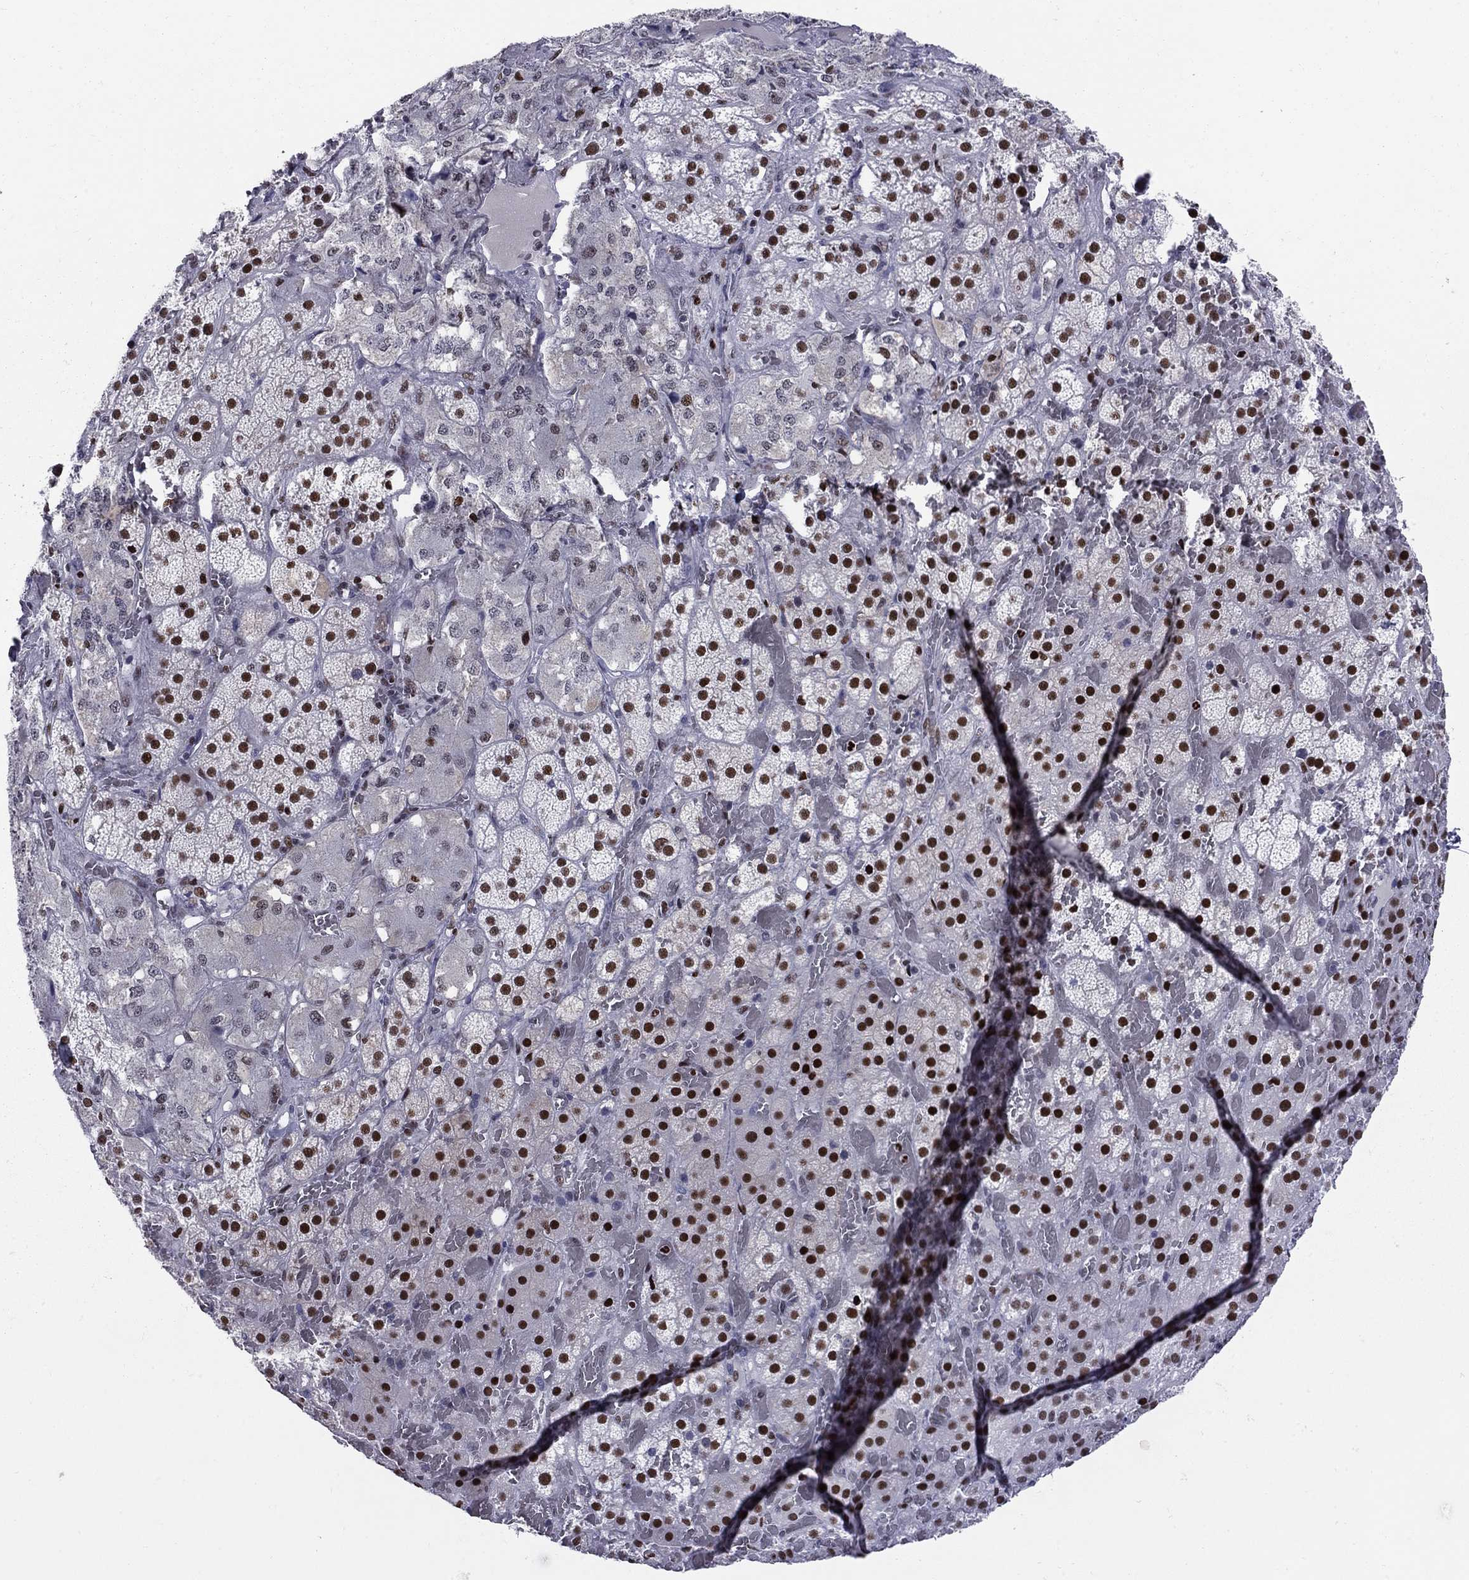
{"staining": {"intensity": "strong", "quantity": ">75%", "location": "nuclear"}, "tissue": "adrenal gland", "cell_type": "Glandular cells", "image_type": "normal", "snomed": [{"axis": "morphology", "description": "Normal tissue, NOS"}, {"axis": "topography", "description": "Adrenal gland"}], "caption": "IHC staining of normal adrenal gland, which shows high levels of strong nuclear expression in about >75% of glandular cells indicating strong nuclear protein expression. The staining was performed using DAB (3,3'-diaminobenzidine) (brown) for protein detection and nuclei were counterstained in hematoxylin (blue).", "gene": "PCGF3", "patient": {"sex": "male", "age": 57}}